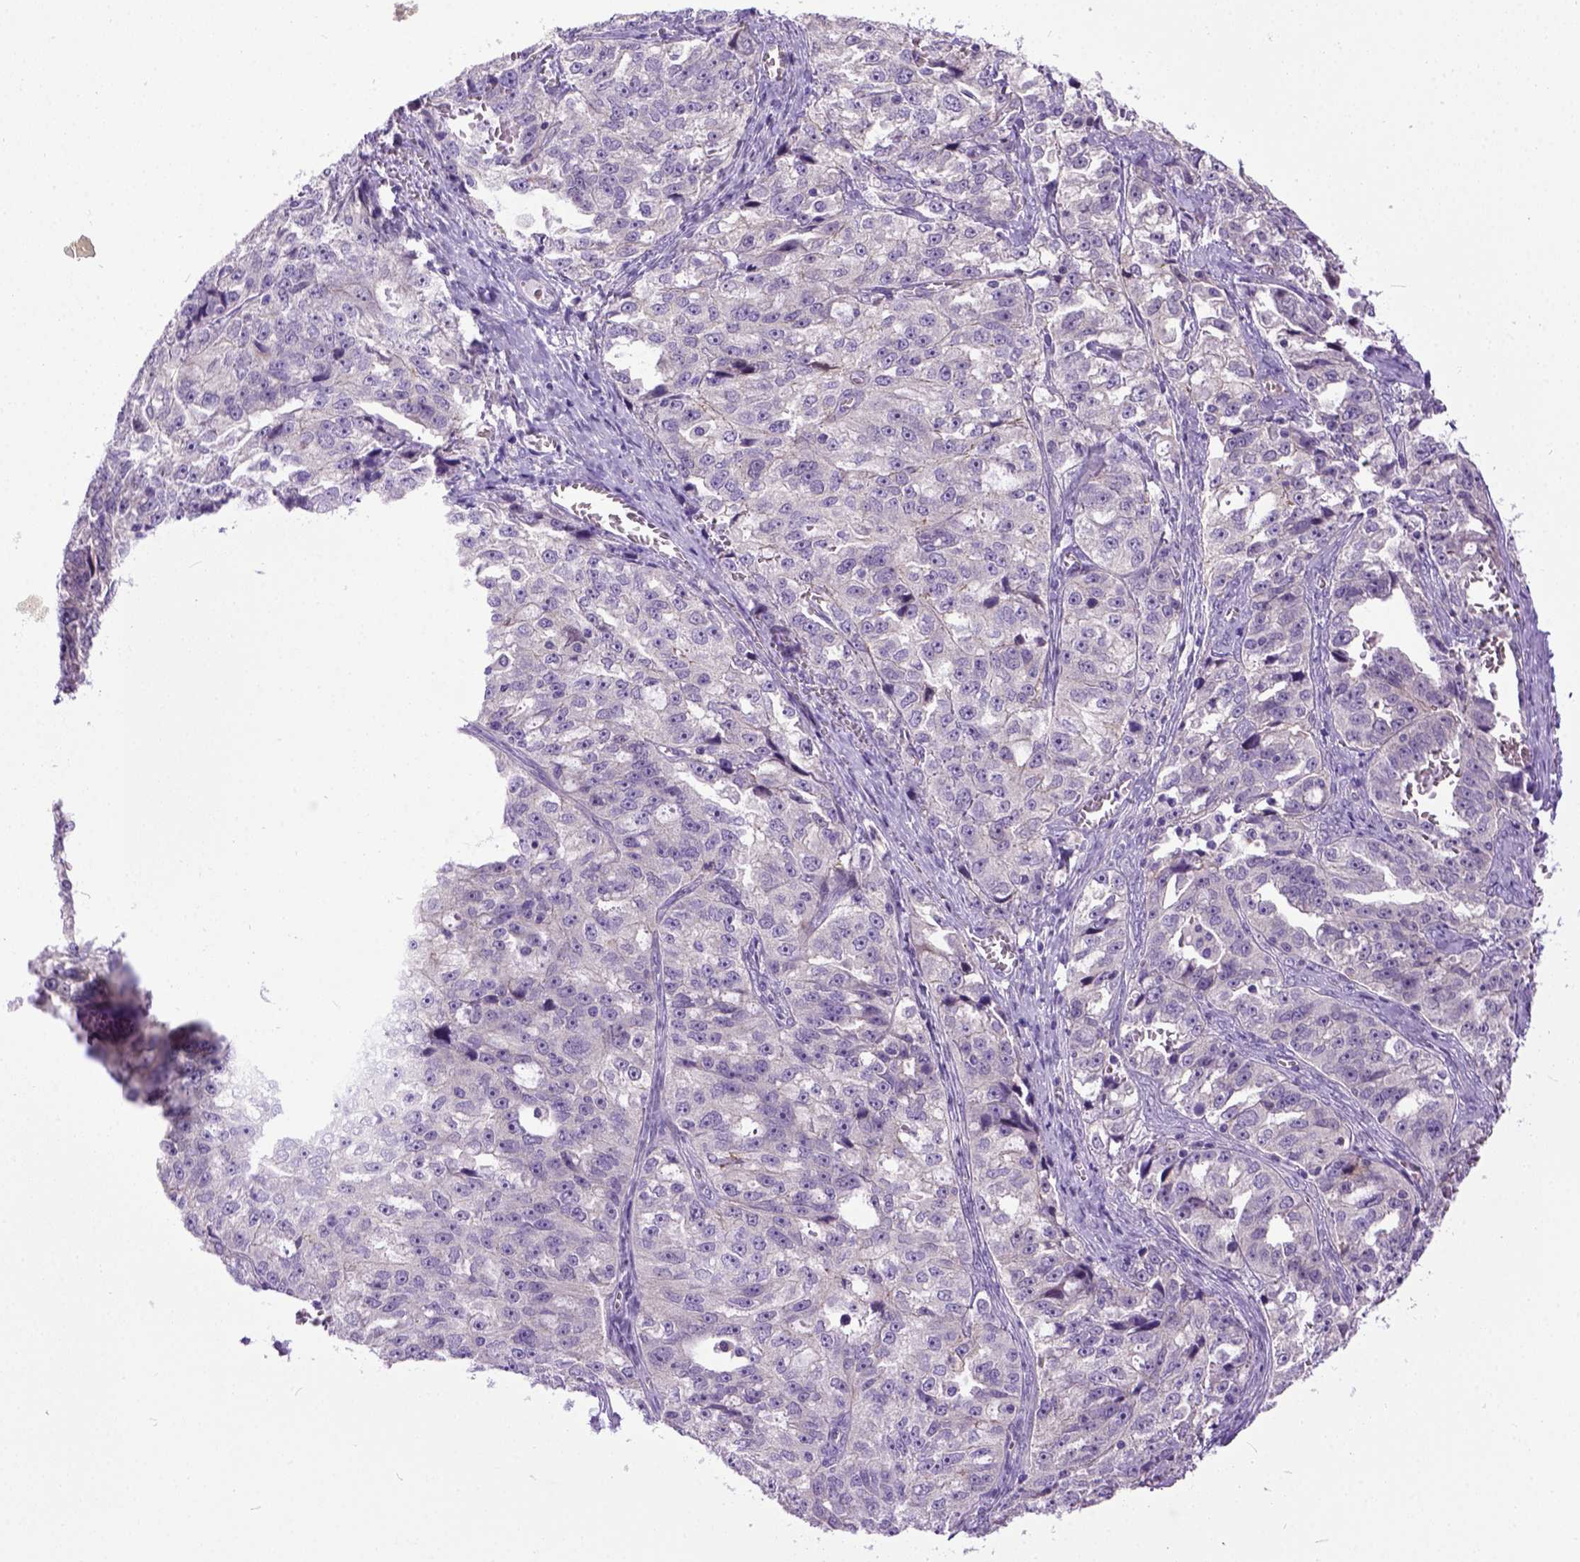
{"staining": {"intensity": "weak", "quantity": "<25%", "location": "cytoplasmic/membranous"}, "tissue": "ovarian cancer", "cell_type": "Tumor cells", "image_type": "cancer", "snomed": [{"axis": "morphology", "description": "Cystadenocarcinoma, serous, NOS"}, {"axis": "topography", "description": "Ovary"}], "caption": "High power microscopy image of an IHC histopathology image of ovarian serous cystadenocarcinoma, revealing no significant expression in tumor cells.", "gene": "NEK5", "patient": {"sex": "female", "age": 51}}